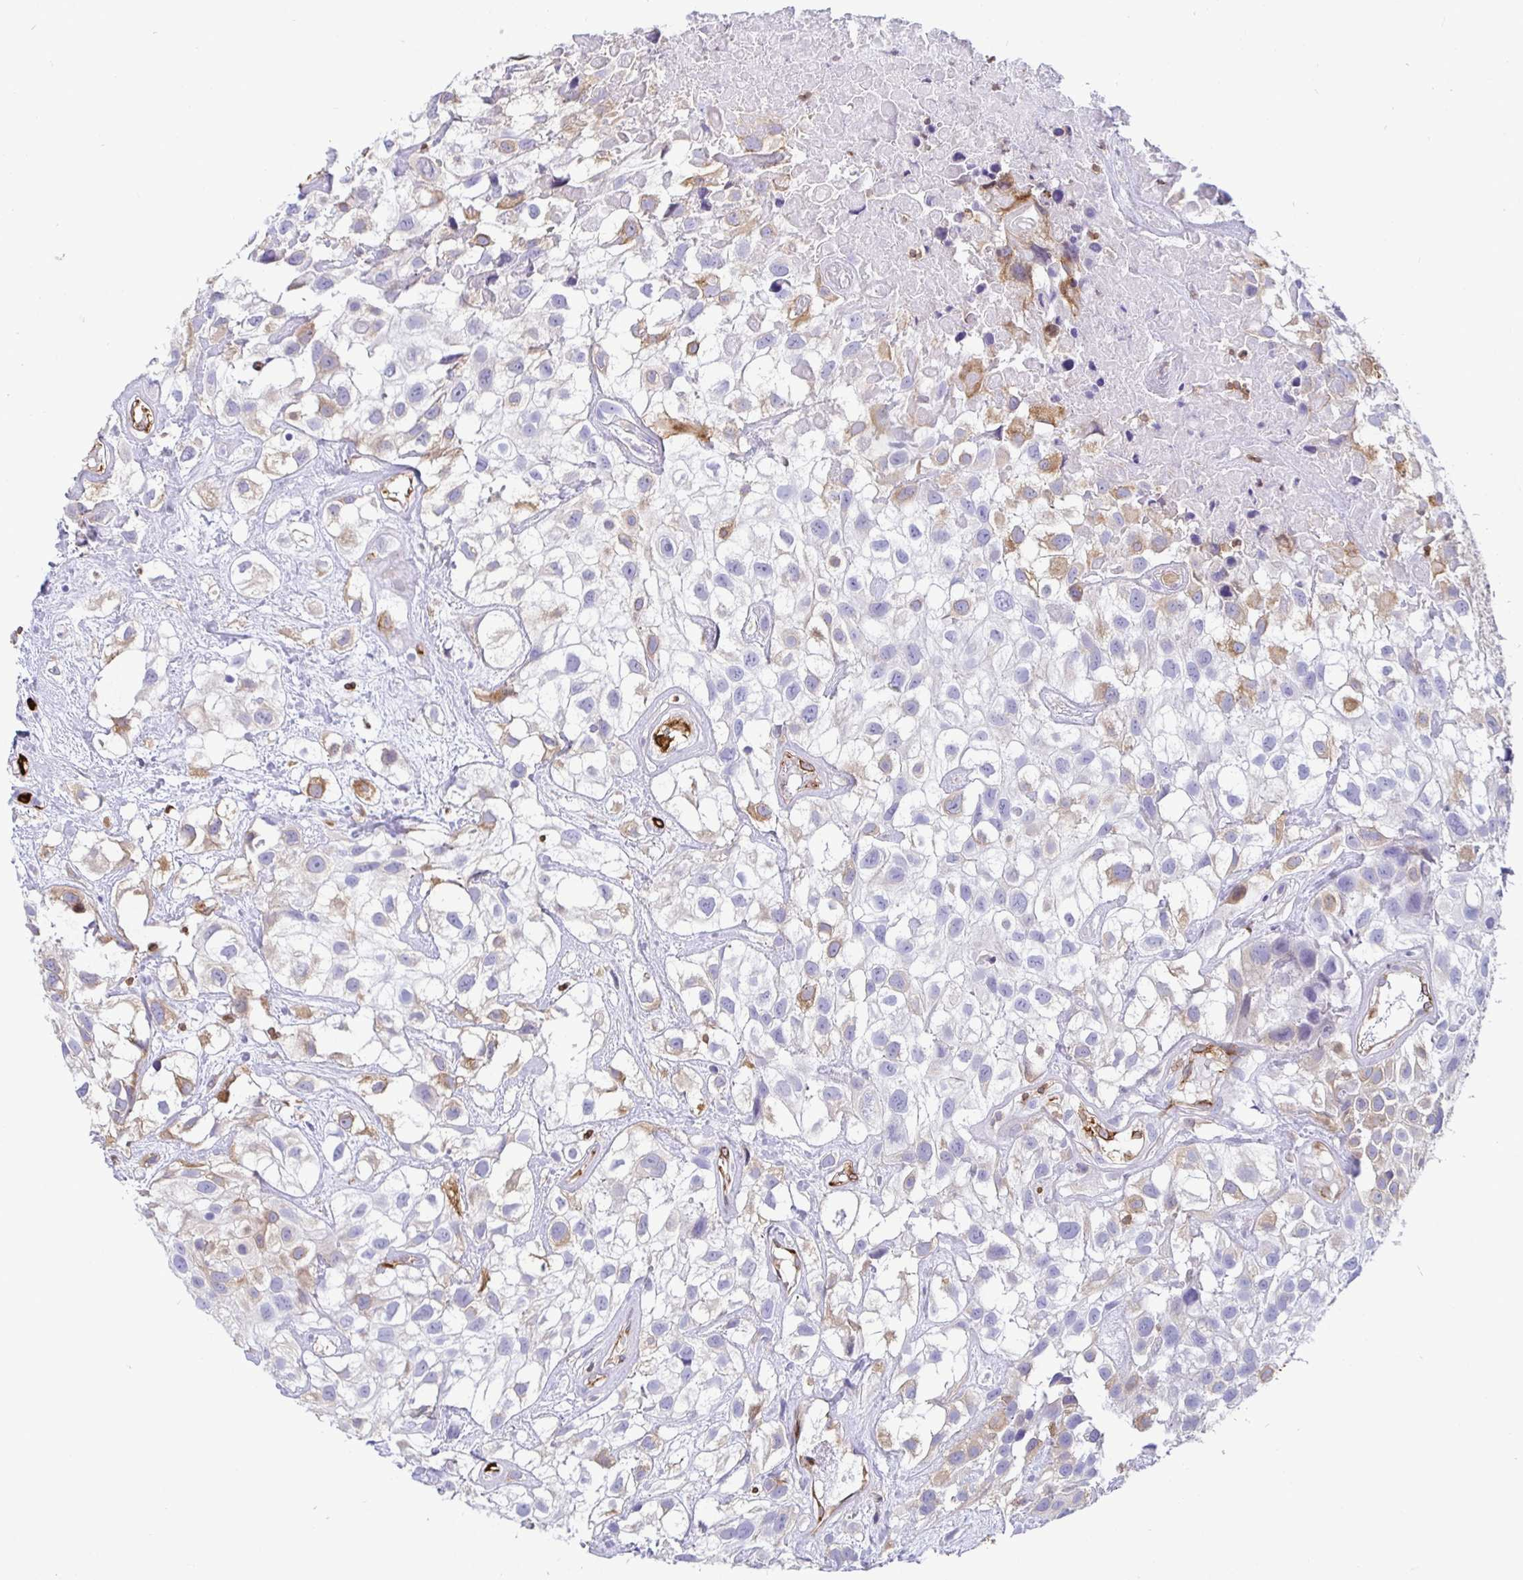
{"staining": {"intensity": "moderate", "quantity": "<25%", "location": "cytoplasmic/membranous"}, "tissue": "urothelial cancer", "cell_type": "Tumor cells", "image_type": "cancer", "snomed": [{"axis": "morphology", "description": "Urothelial carcinoma, High grade"}, {"axis": "topography", "description": "Urinary bladder"}], "caption": "Protein staining of urothelial cancer tissue exhibits moderate cytoplasmic/membranous positivity in approximately <25% of tumor cells.", "gene": "TP53I11", "patient": {"sex": "male", "age": 56}}